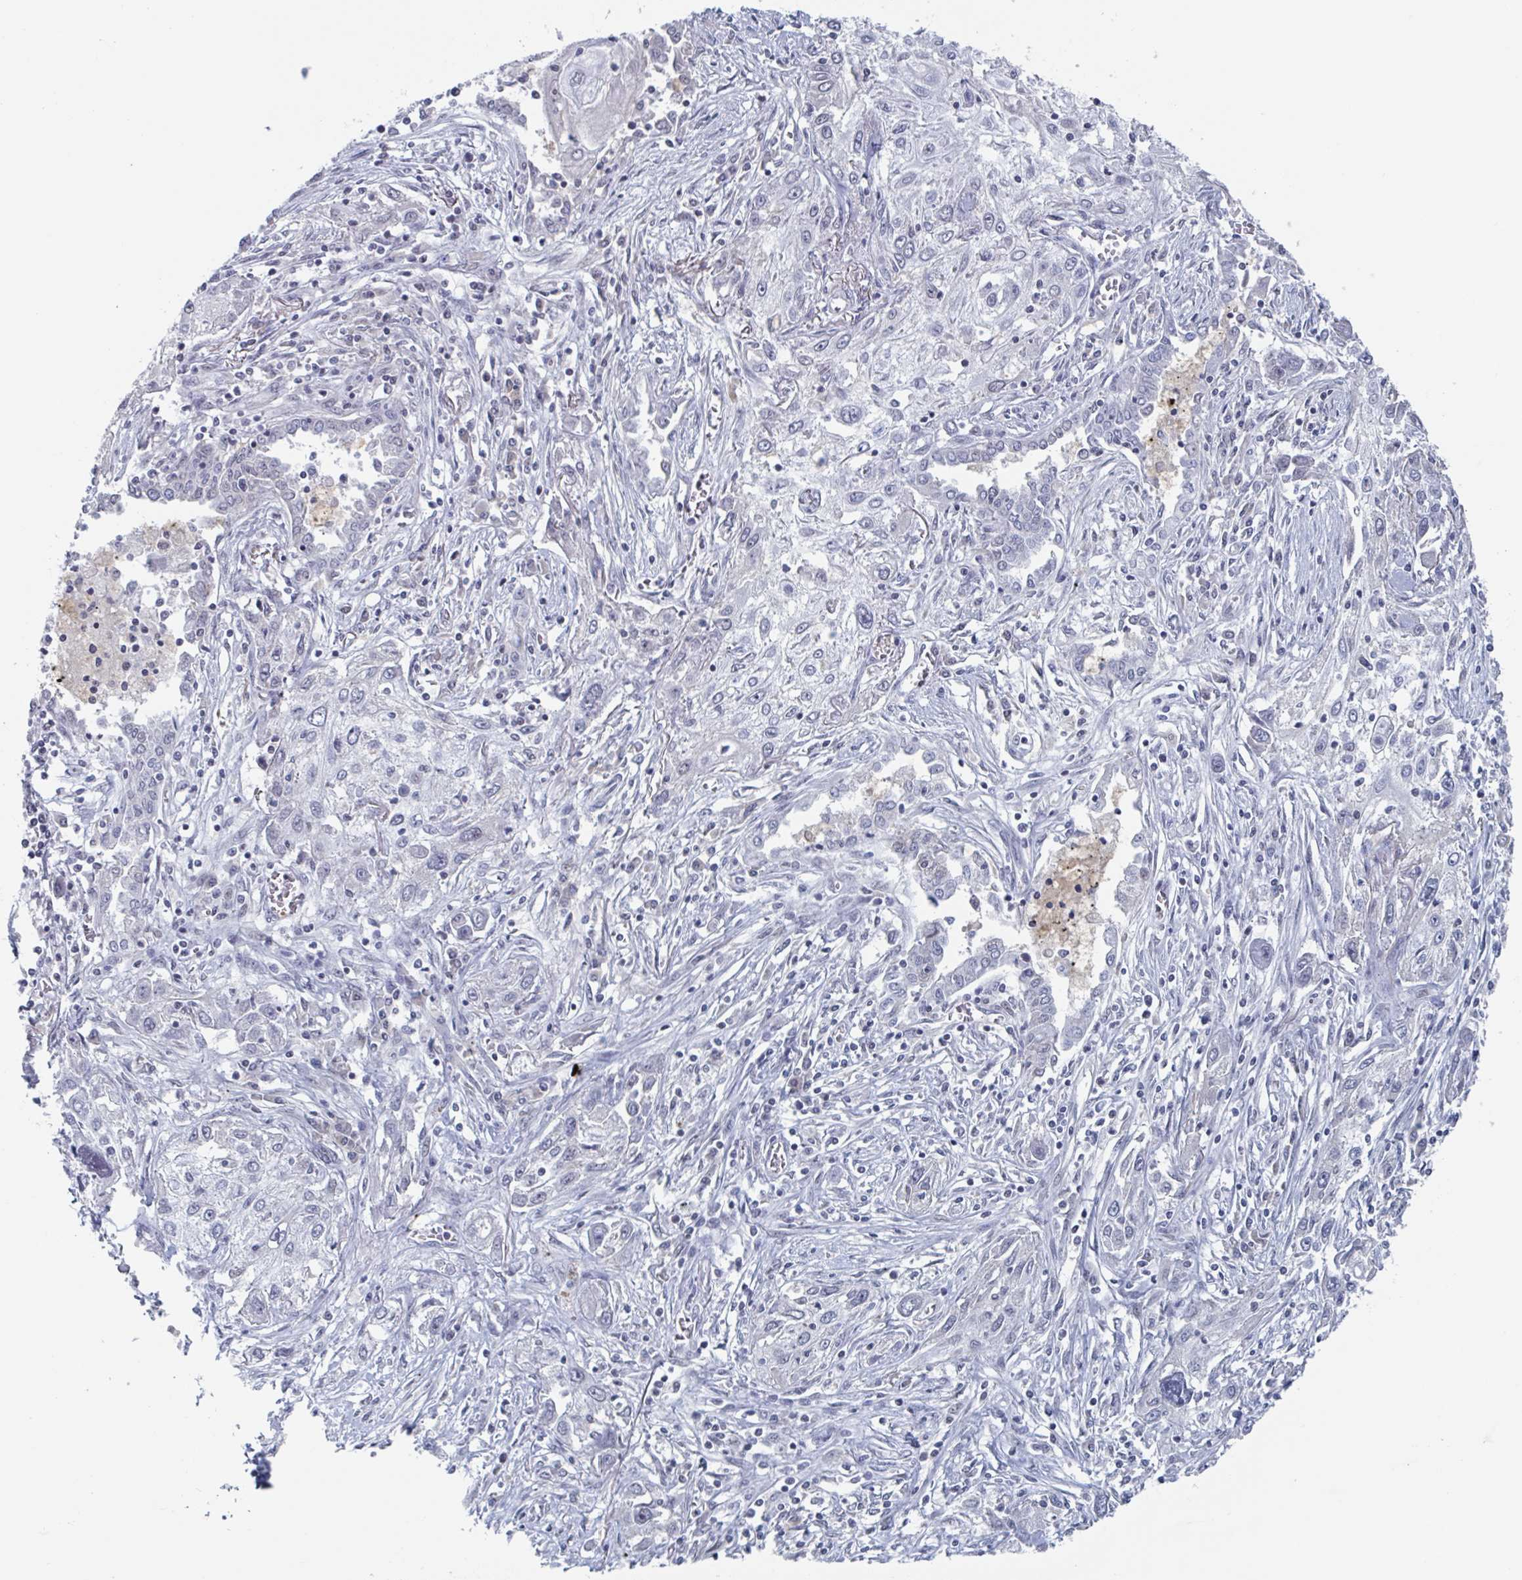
{"staining": {"intensity": "negative", "quantity": "none", "location": "none"}, "tissue": "lung cancer", "cell_type": "Tumor cells", "image_type": "cancer", "snomed": [{"axis": "morphology", "description": "Squamous cell carcinoma, NOS"}, {"axis": "topography", "description": "Lung"}], "caption": "Tumor cells show no significant staining in lung cancer.", "gene": "KDM4D", "patient": {"sex": "female", "age": 69}}